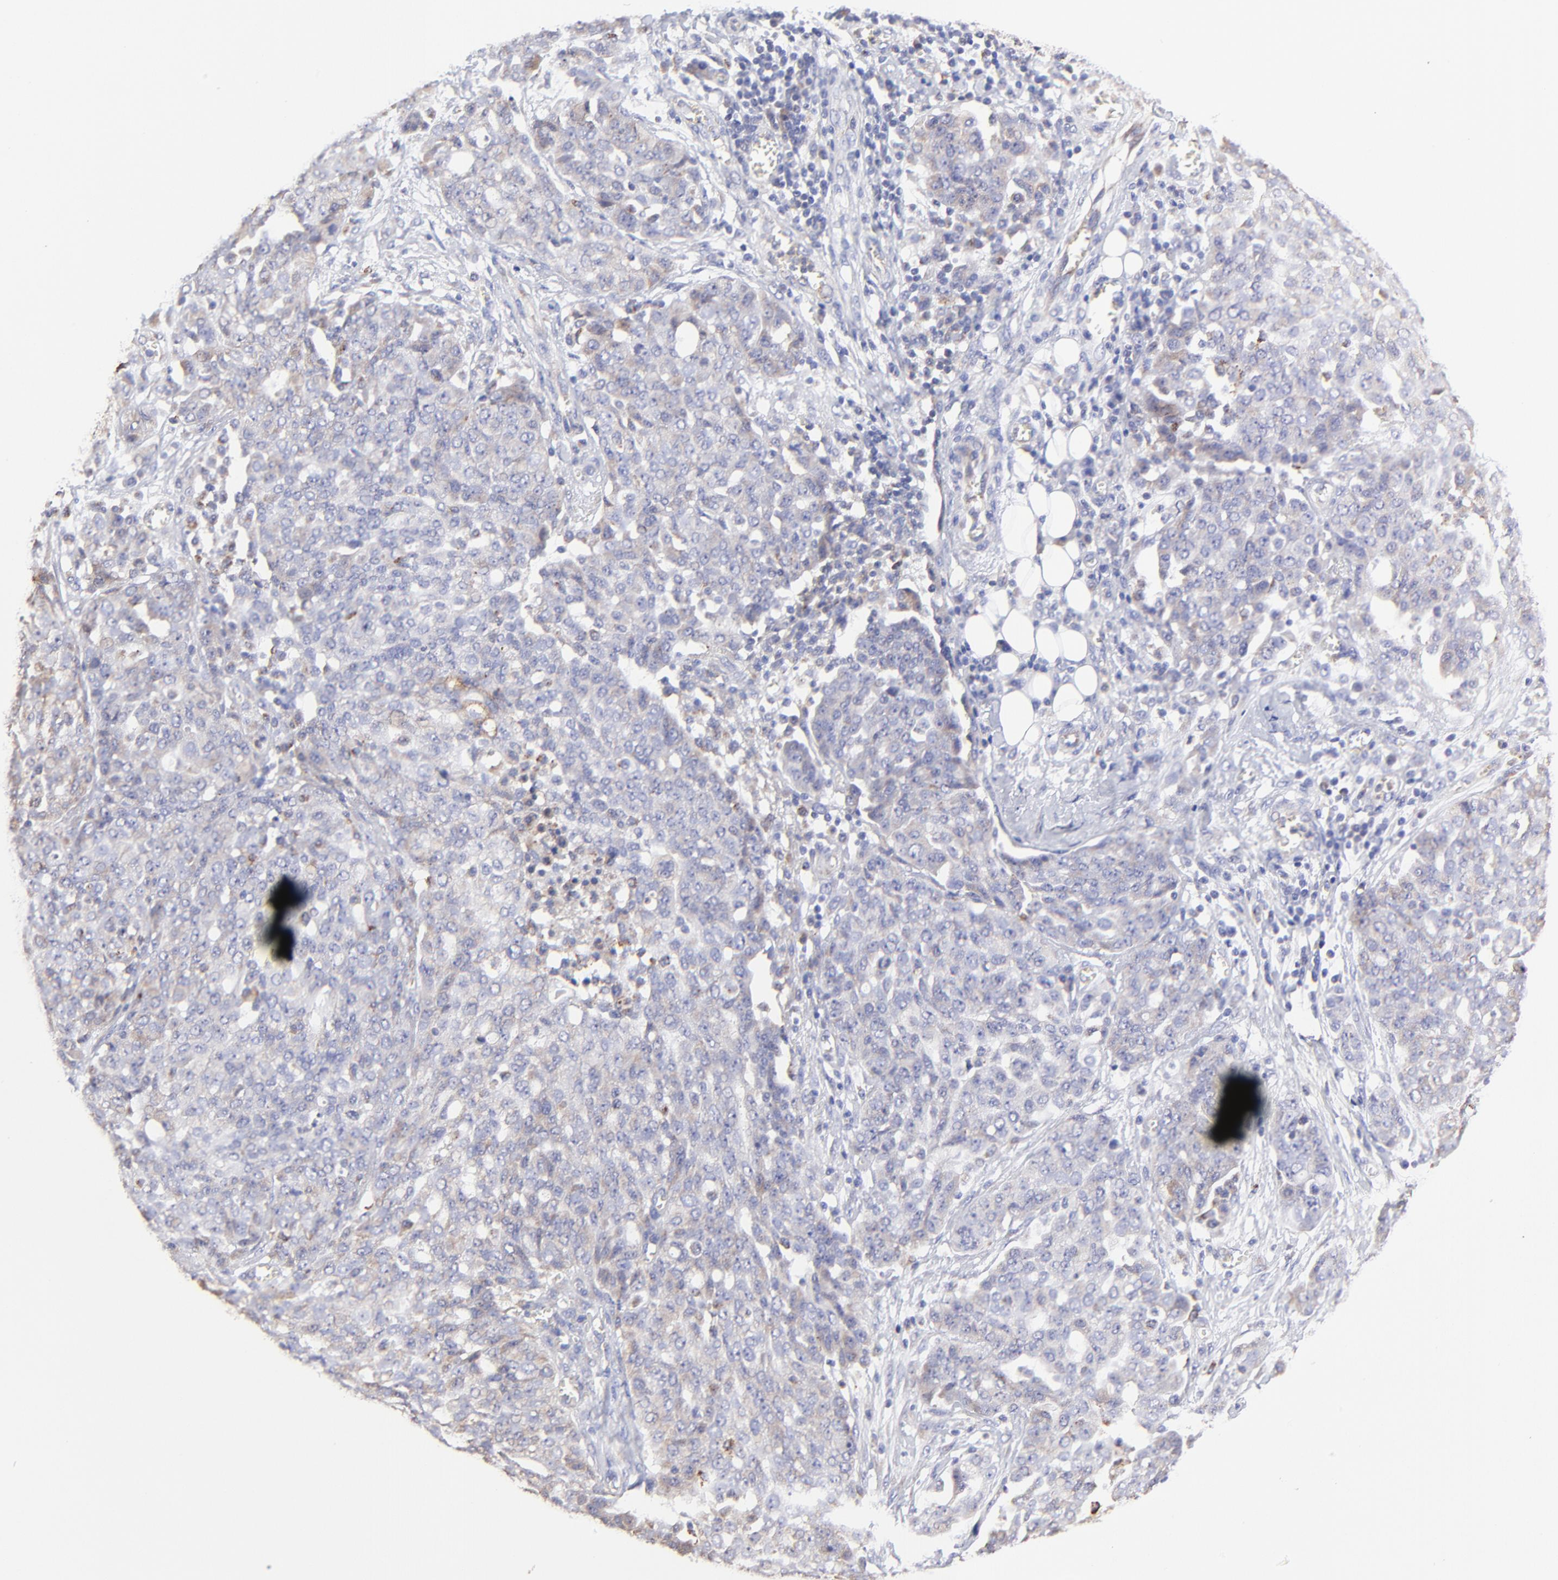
{"staining": {"intensity": "weak", "quantity": ">75%", "location": "cytoplasmic/membranous"}, "tissue": "ovarian cancer", "cell_type": "Tumor cells", "image_type": "cancer", "snomed": [{"axis": "morphology", "description": "Cystadenocarcinoma, serous, NOS"}, {"axis": "topography", "description": "Soft tissue"}, {"axis": "topography", "description": "Ovary"}], "caption": "A low amount of weak cytoplasmic/membranous expression is seen in about >75% of tumor cells in serous cystadenocarcinoma (ovarian) tissue.", "gene": "GCSAM", "patient": {"sex": "female", "age": 57}}